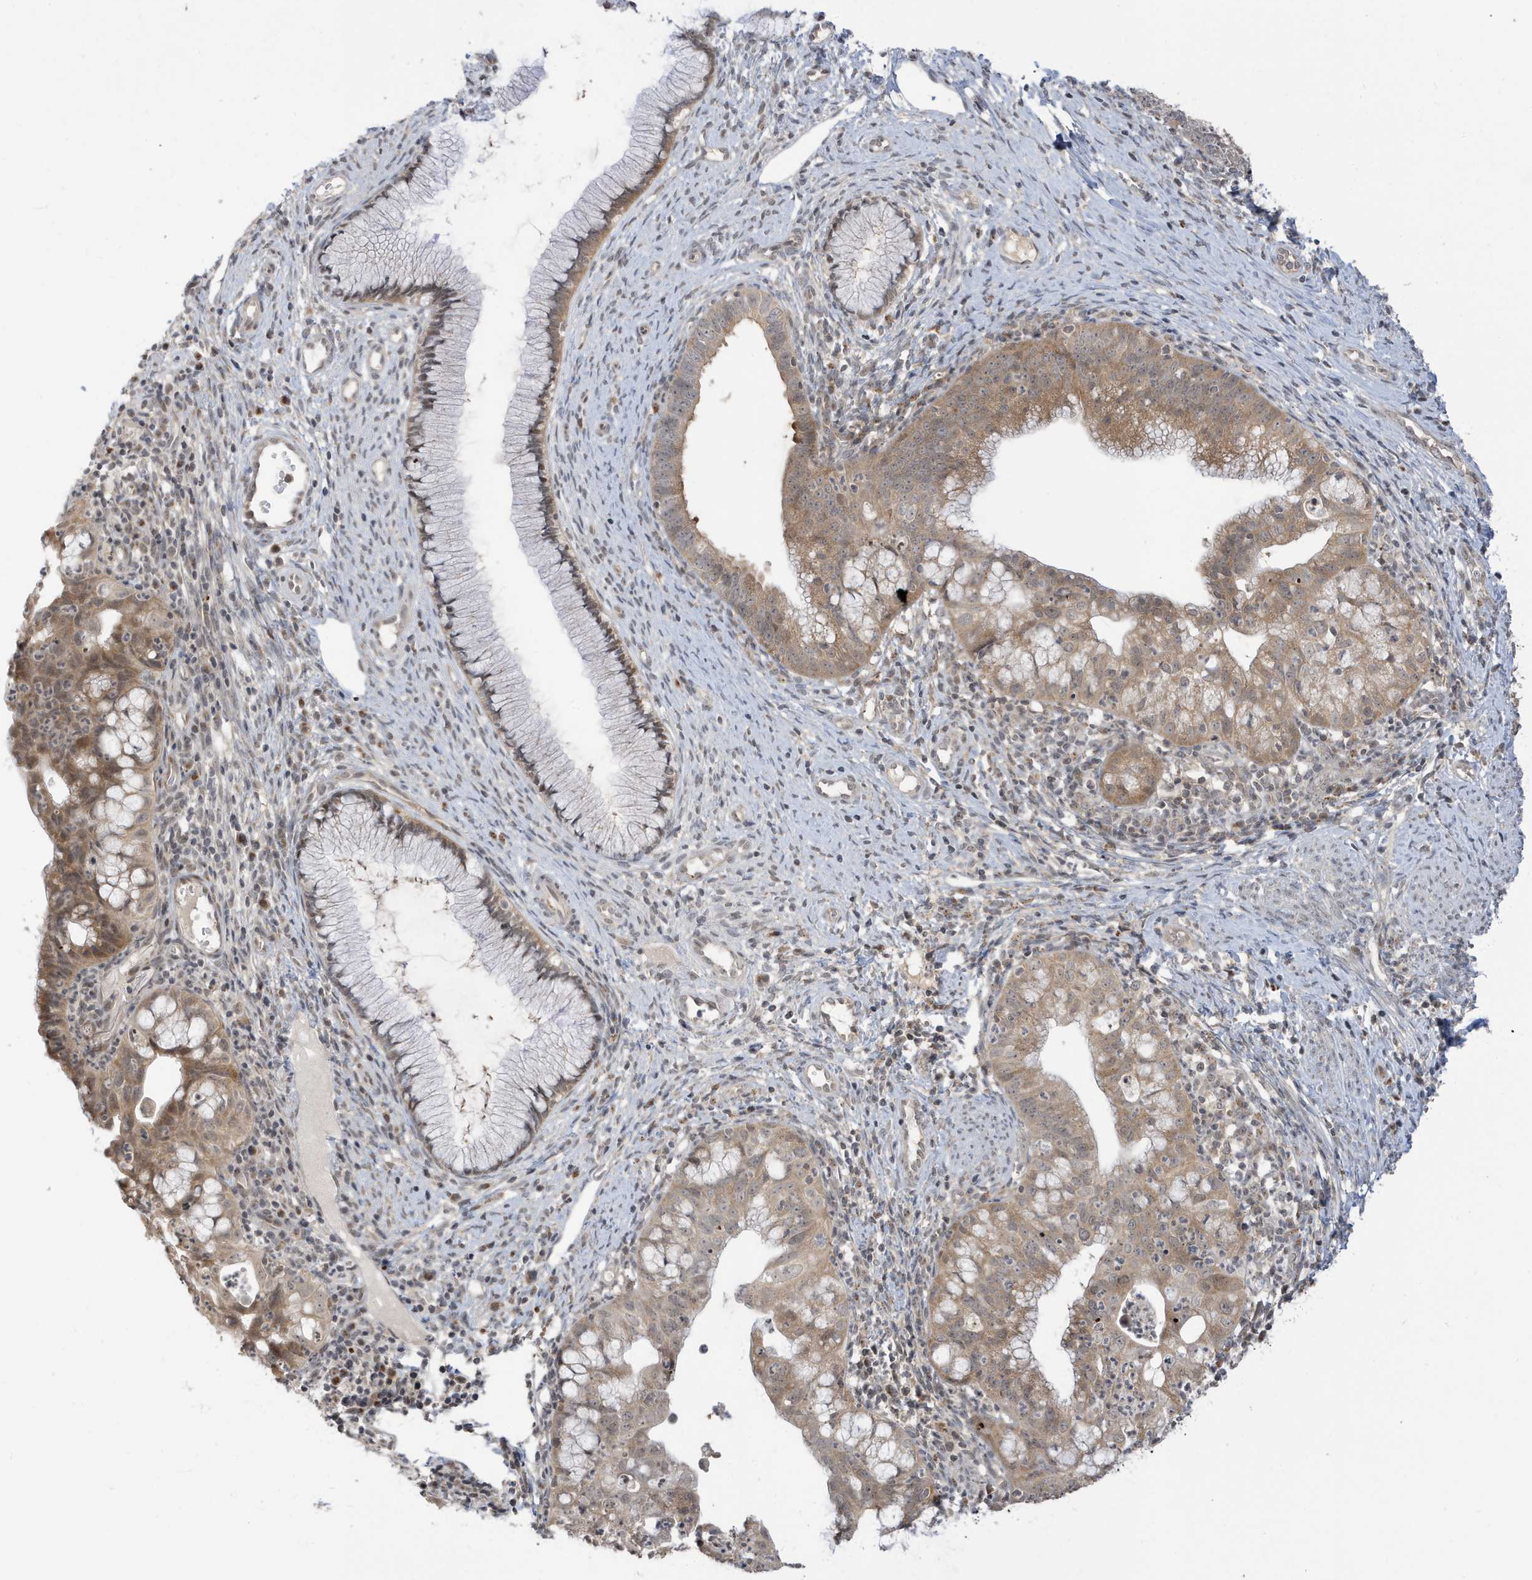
{"staining": {"intensity": "moderate", "quantity": ">75%", "location": "cytoplasmic/membranous"}, "tissue": "cervical cancer", "cell_type": "Tumor cells", "image_type": "cancer", "snomed": [{"axis": "morphology", "description": "Adenocarcinoma, NOS"}, {"axis": "topography", "description": "Cervix"}], "caption": "Immunohistochemistry (DAB (3,3'-diaminobenzidine)) staining of cervical cancer (adenocarcinoma) demonstrates moderate cytoplasmic/membranous protein expression in about >75% of tumor cells.", "gene": "TAB3", "patient": {"sex": "female", "age": 36}}